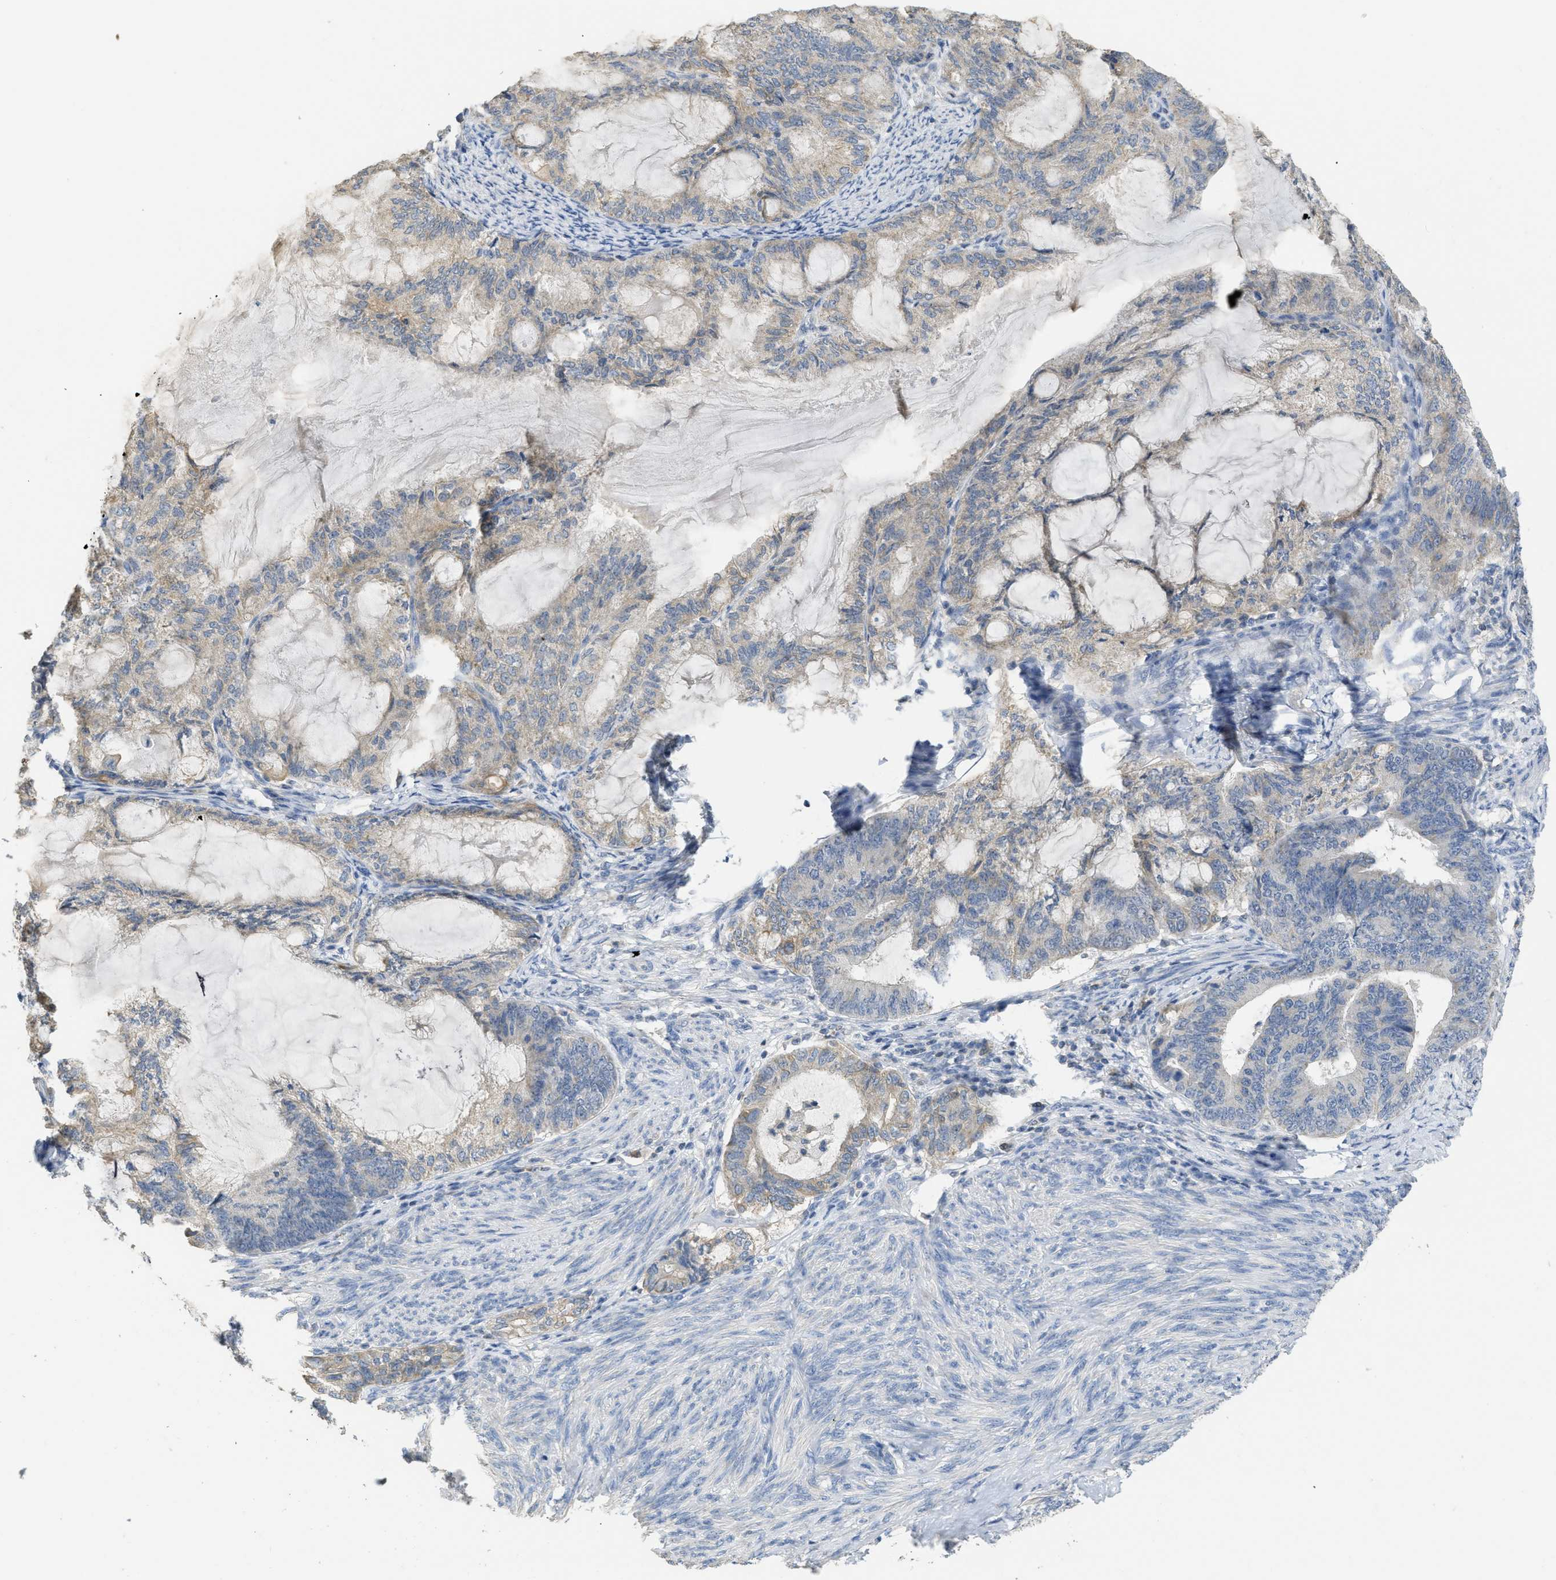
{"staining": {"intensity": "weak", "quantity": ">75%", "location": "cytoplasmic/membranous"}, "tissue": "endometrial cancer", "cell_type": "Tumor cells", "image_type": "cancer", "snomed": [{"axis": "morphology", "description": "Adenocarcinoma, NOS"}, {"axis": "topography", "description": "Endometrium"}], "caption": "Protein expression analysis of endometrial adenocarcinoma demonstrates weak cytoplasmic/membranous expression in about >75% of tumor cells. The staining is performed using DAB (3,3'-diaminobenzidine) brown chromogen to label protein expression. The nuclei are counter-stained blue using hematoxylin.", "gene": "SFXN2", "patient": {"sex": "female", "age": 86}}